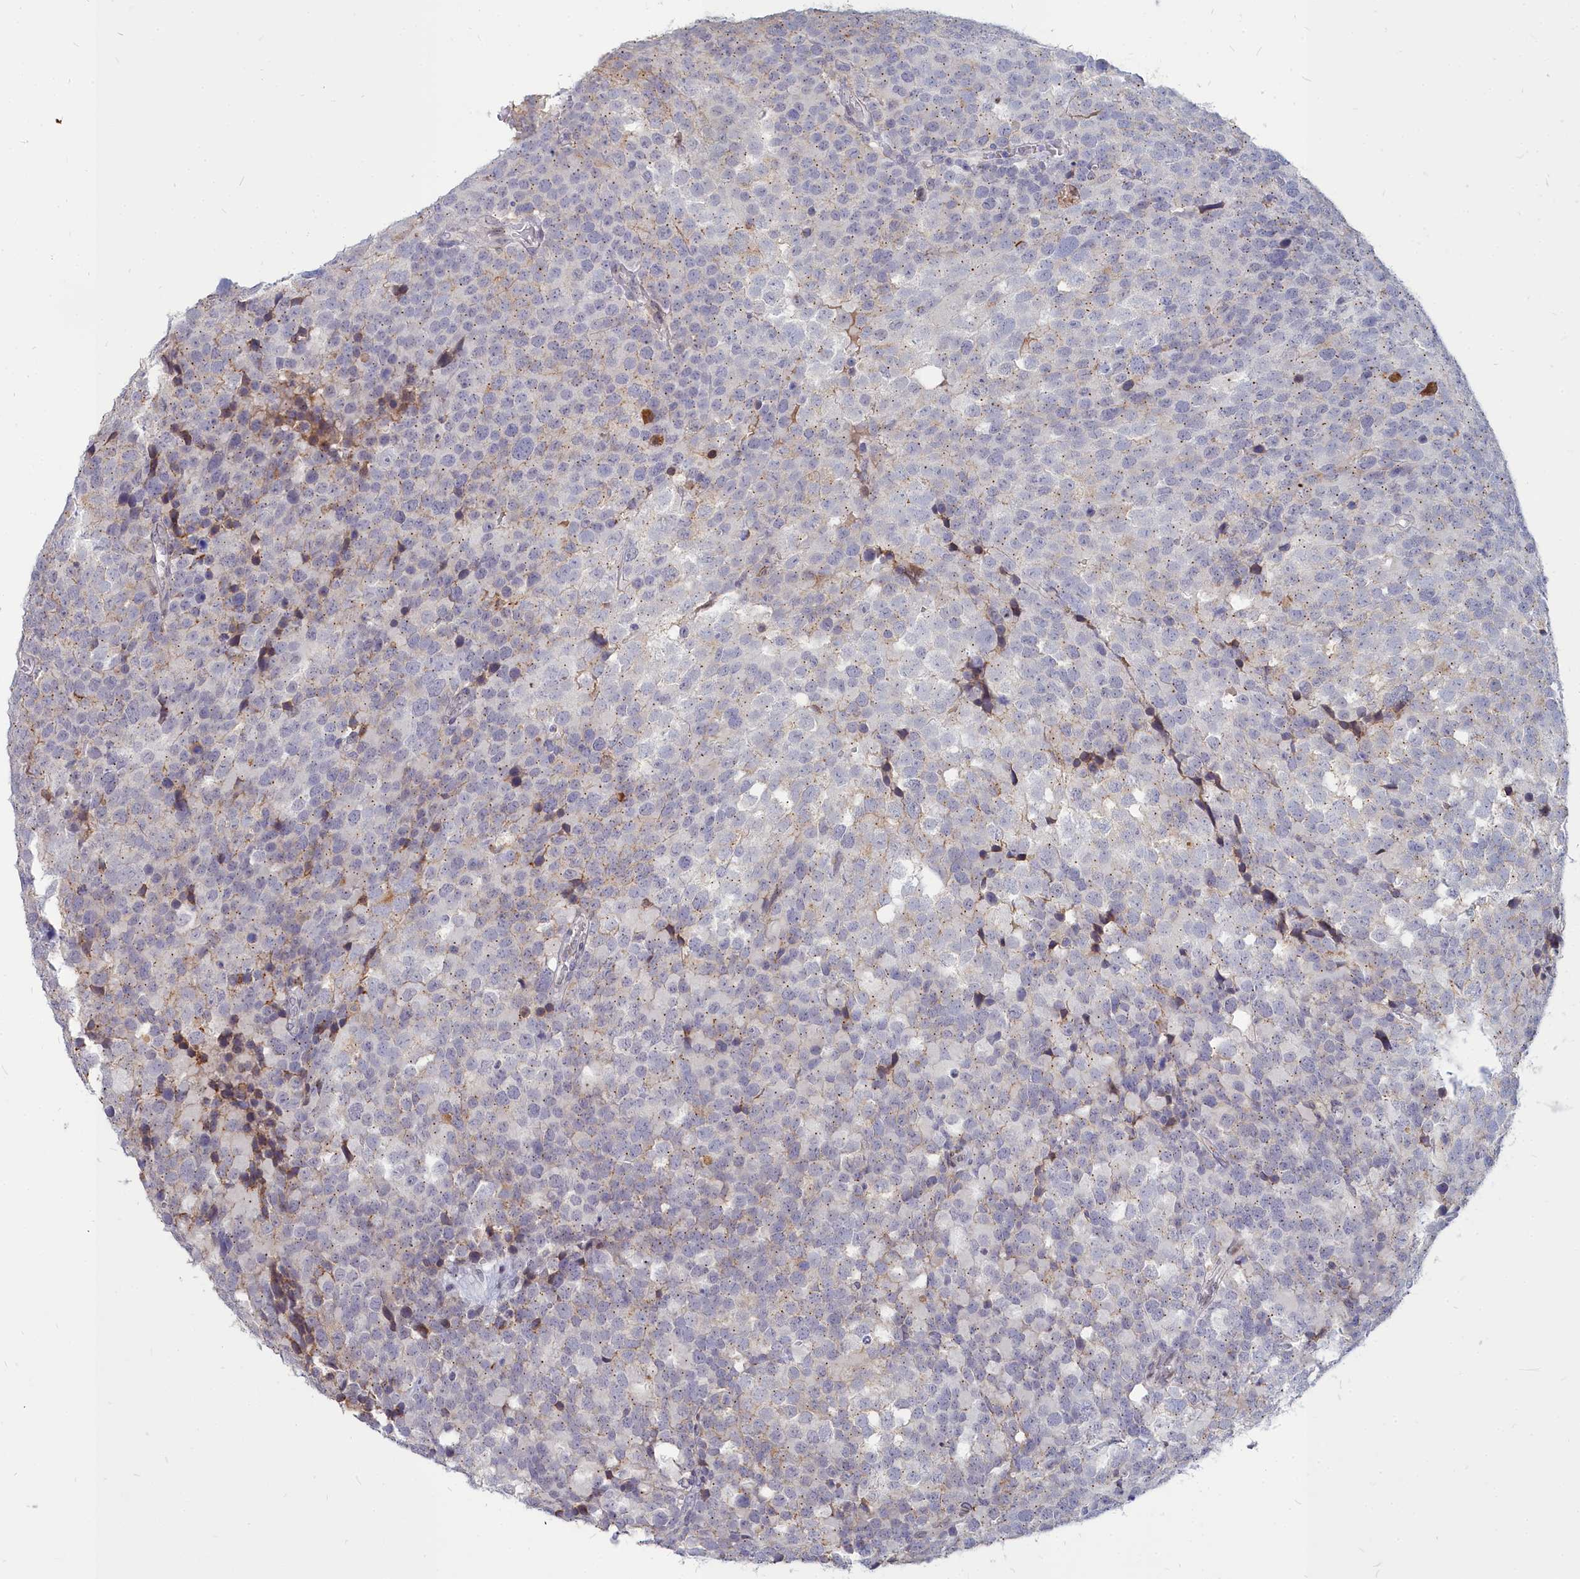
{"staining": {"intensity": "weak", "quantity": "25%-75%", "location": "cytoplasmic/membranous"}, "tissue": "testis cancer", "cell_type": "Tumor cells", "image_type": "cancer", "snomed": [{"axis": "morphology", "description": "Seminoma, NOS"}, {"axis": "topography", "description": "Testis"}], "caption": "Tumor cells display low levels of weak cytoplasmic/membranous positivity in about 25%-75% of cells in human testis cancer.", "gene": "NOXA1", "patient": {"sex": "male", "age": 71}}